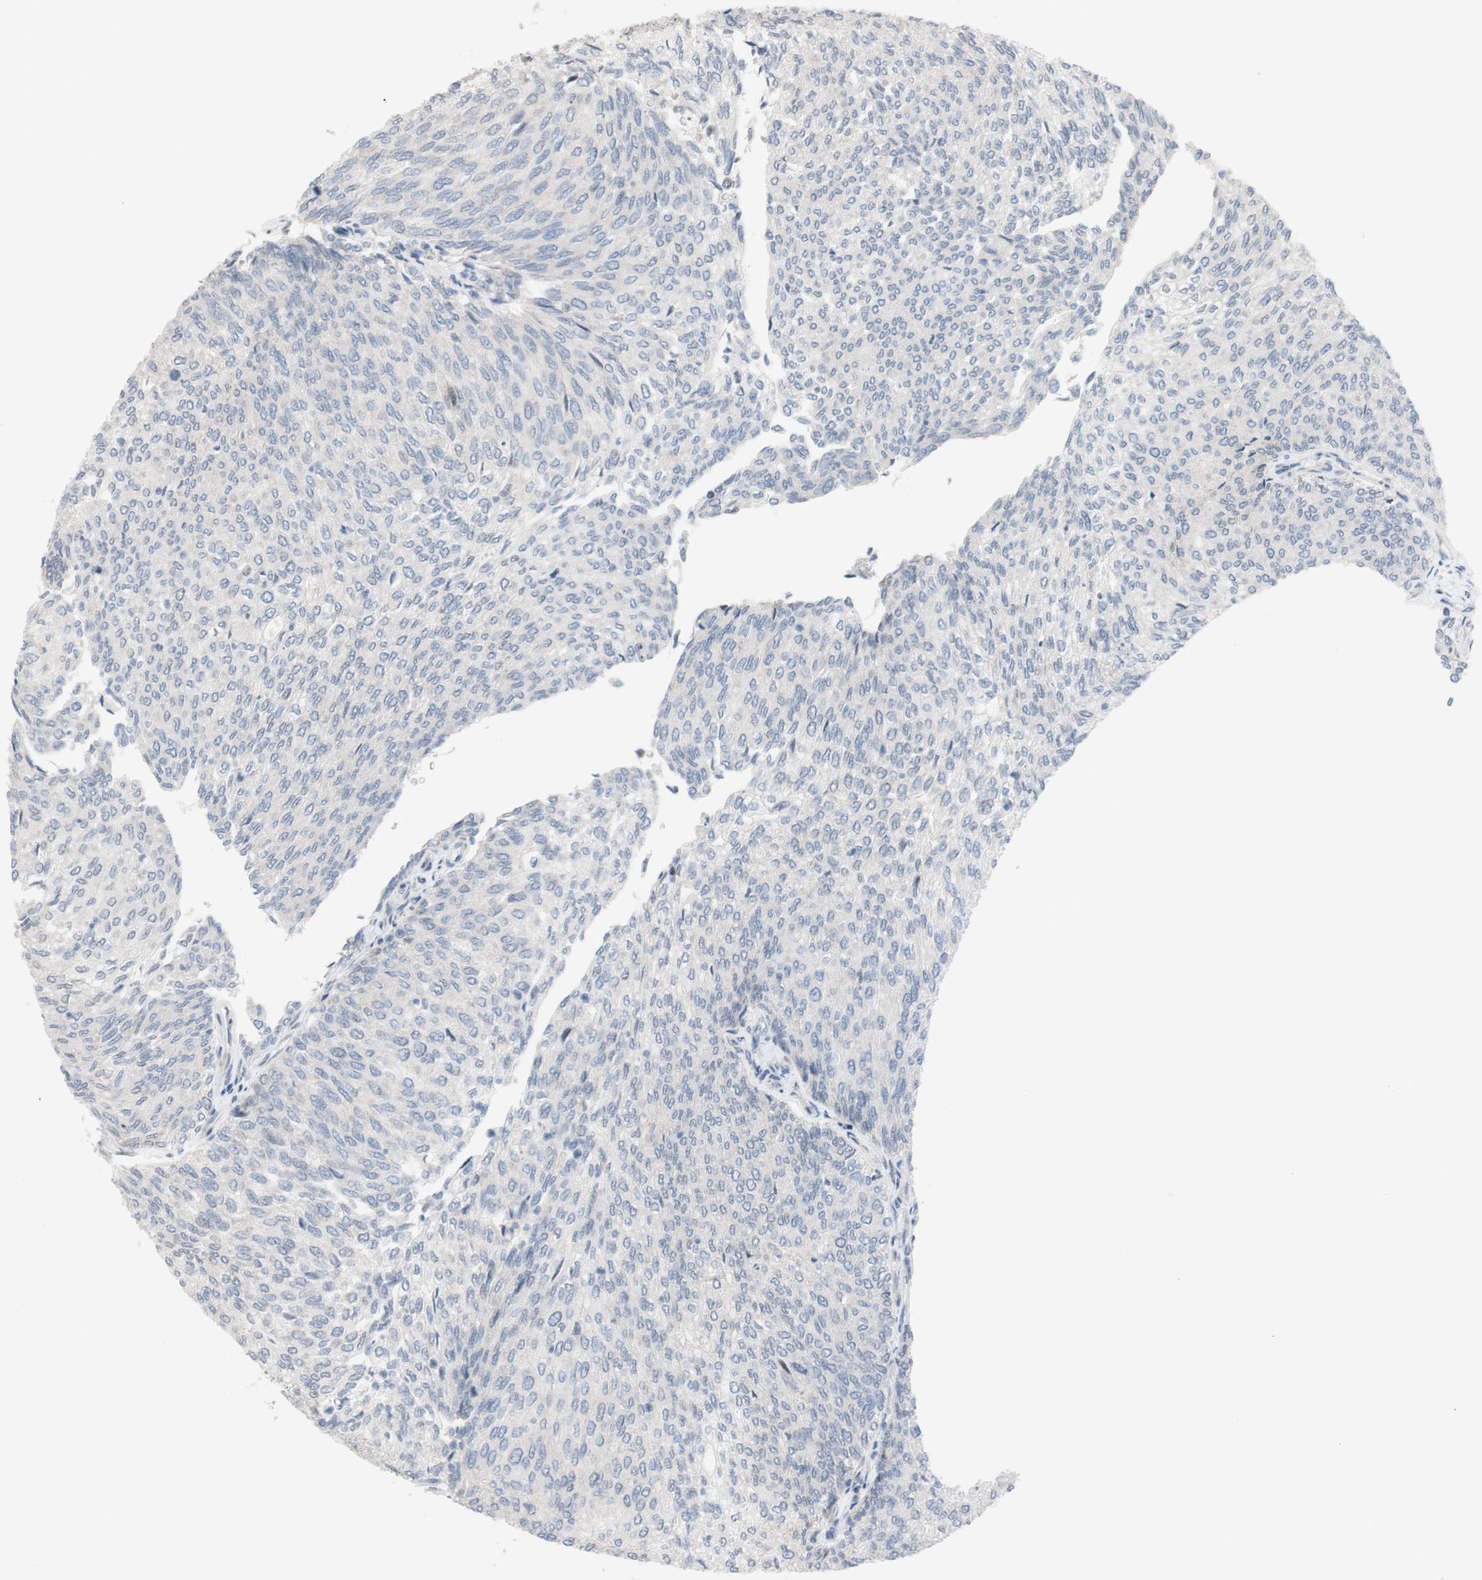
{"staining": {"intensity": "negative", "quantity": "none", "location": "none"}, "tissue": "urothelial cancer", "cell_type": "Tumor cells", "image_type": "cancer", "snomed": [{"axis": "morphology", "description": "Urothelial carcinoma, Low grade"}, {"axis": "topography", "description": "Urinary bladder"}], "caption": "Human urothelial carcinoma (low-grade) stained for a protein using immunohistochemistry (IHC) demonstrates no expression in tumor cells.", "gene": "PHTF2", "patient": {"sex": "female", "age": 79}}